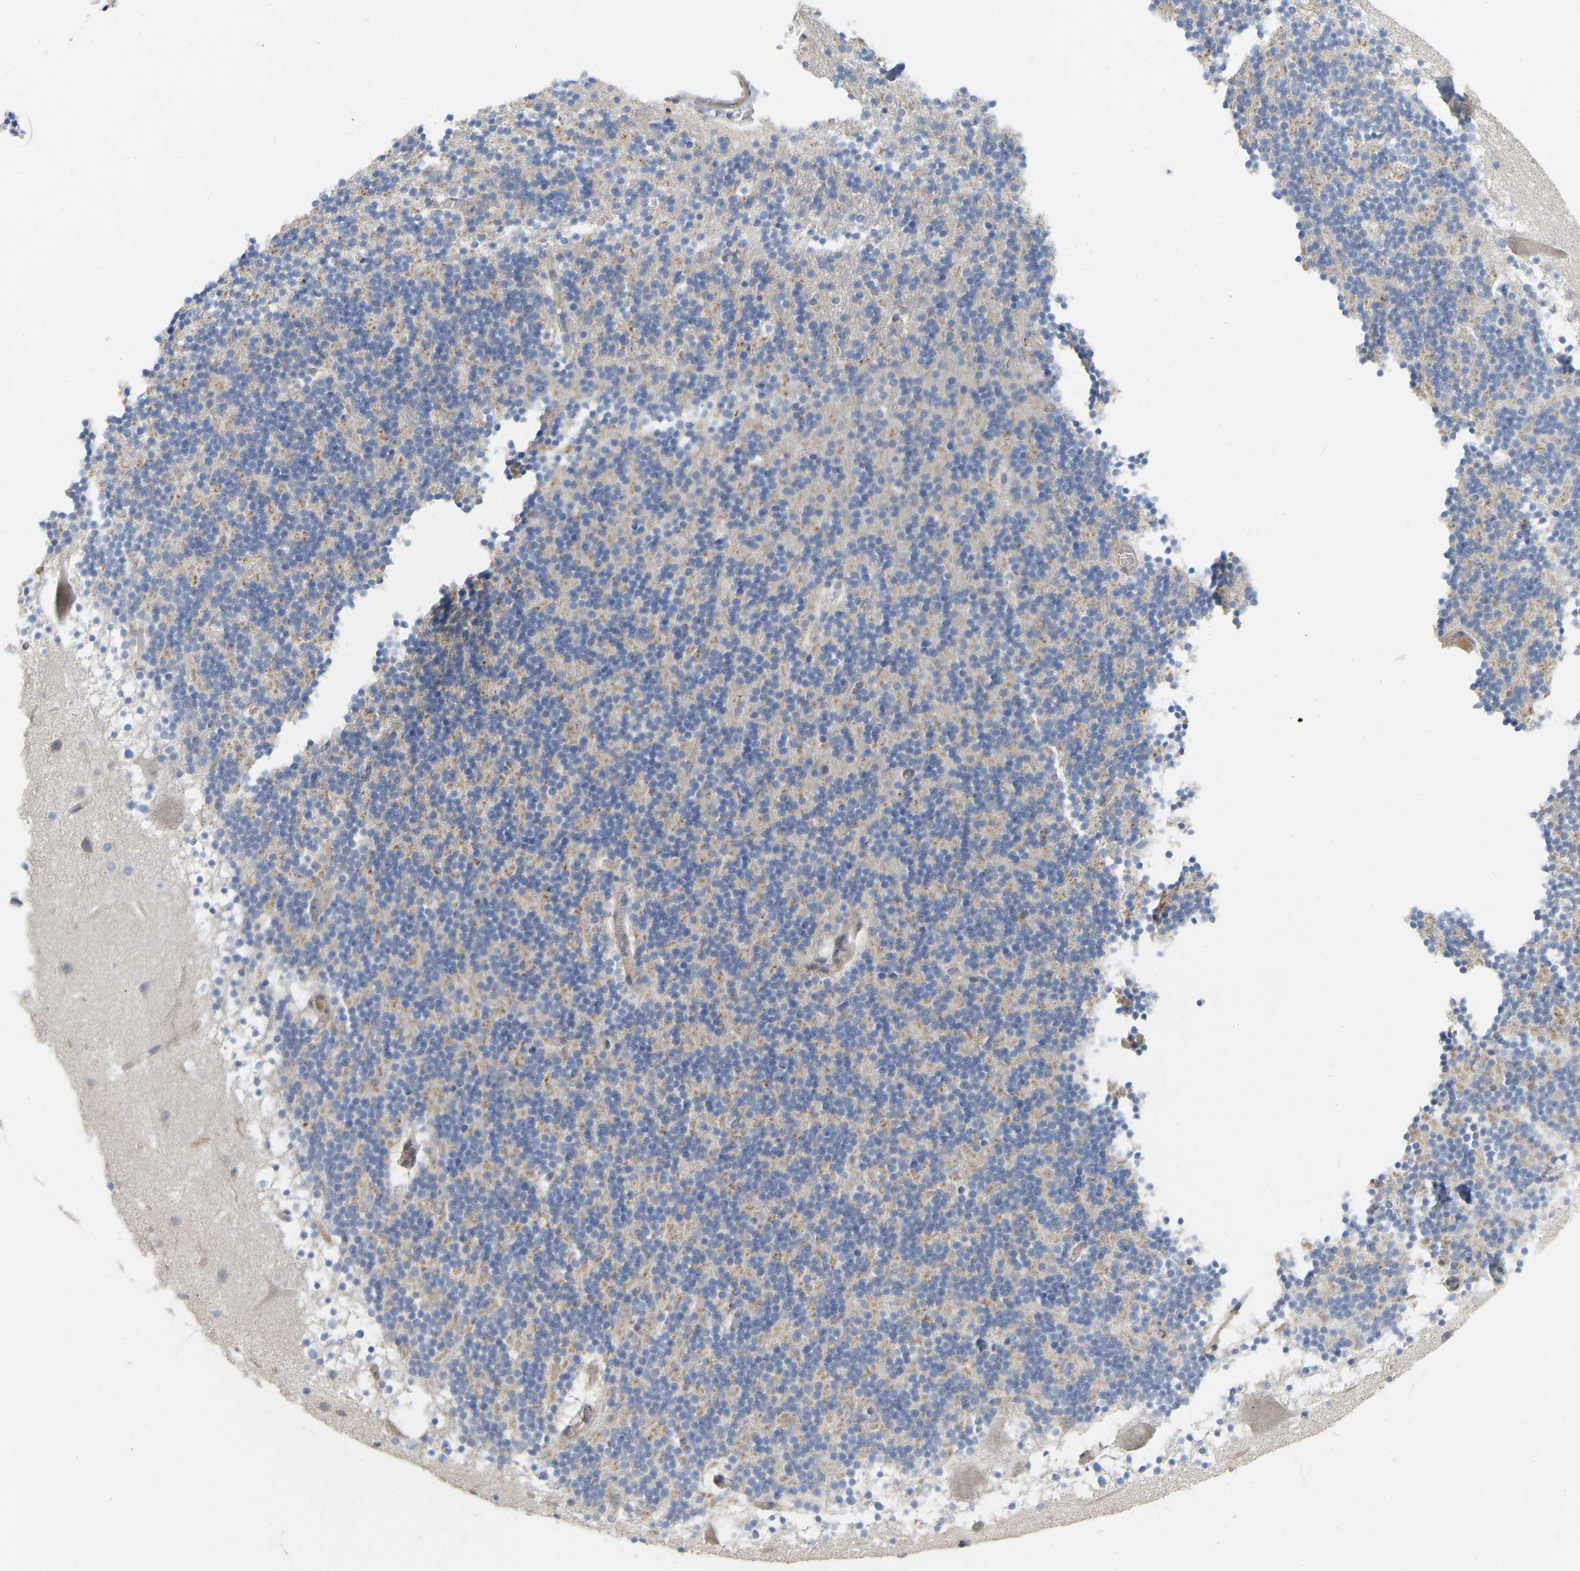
{"staining": {"intensity": "weak", "quantity": "25%-75%", "location": "cytoplasmic/membranous"}, "tissue": "cerebellum", "cell_type": "Cells in granular layer", "image_type": "normal", "snomed": [{"axis": "morphology", "description": "Normal tissue, NOS"}, {"axis": "topography", "description": "Cerebellum"}], "caption": "Cells in granular layer show low levels of weak cytoplasmic/membranous positivity in approximately 25%-75% of cells in normal cerebellum. (DAB (3,3'-diaminobenzidine) IHC, brown staining for protein, blue staining for nuclei).", "gene": "SSH1", "patient": {"sex": "male", "age": 45}}